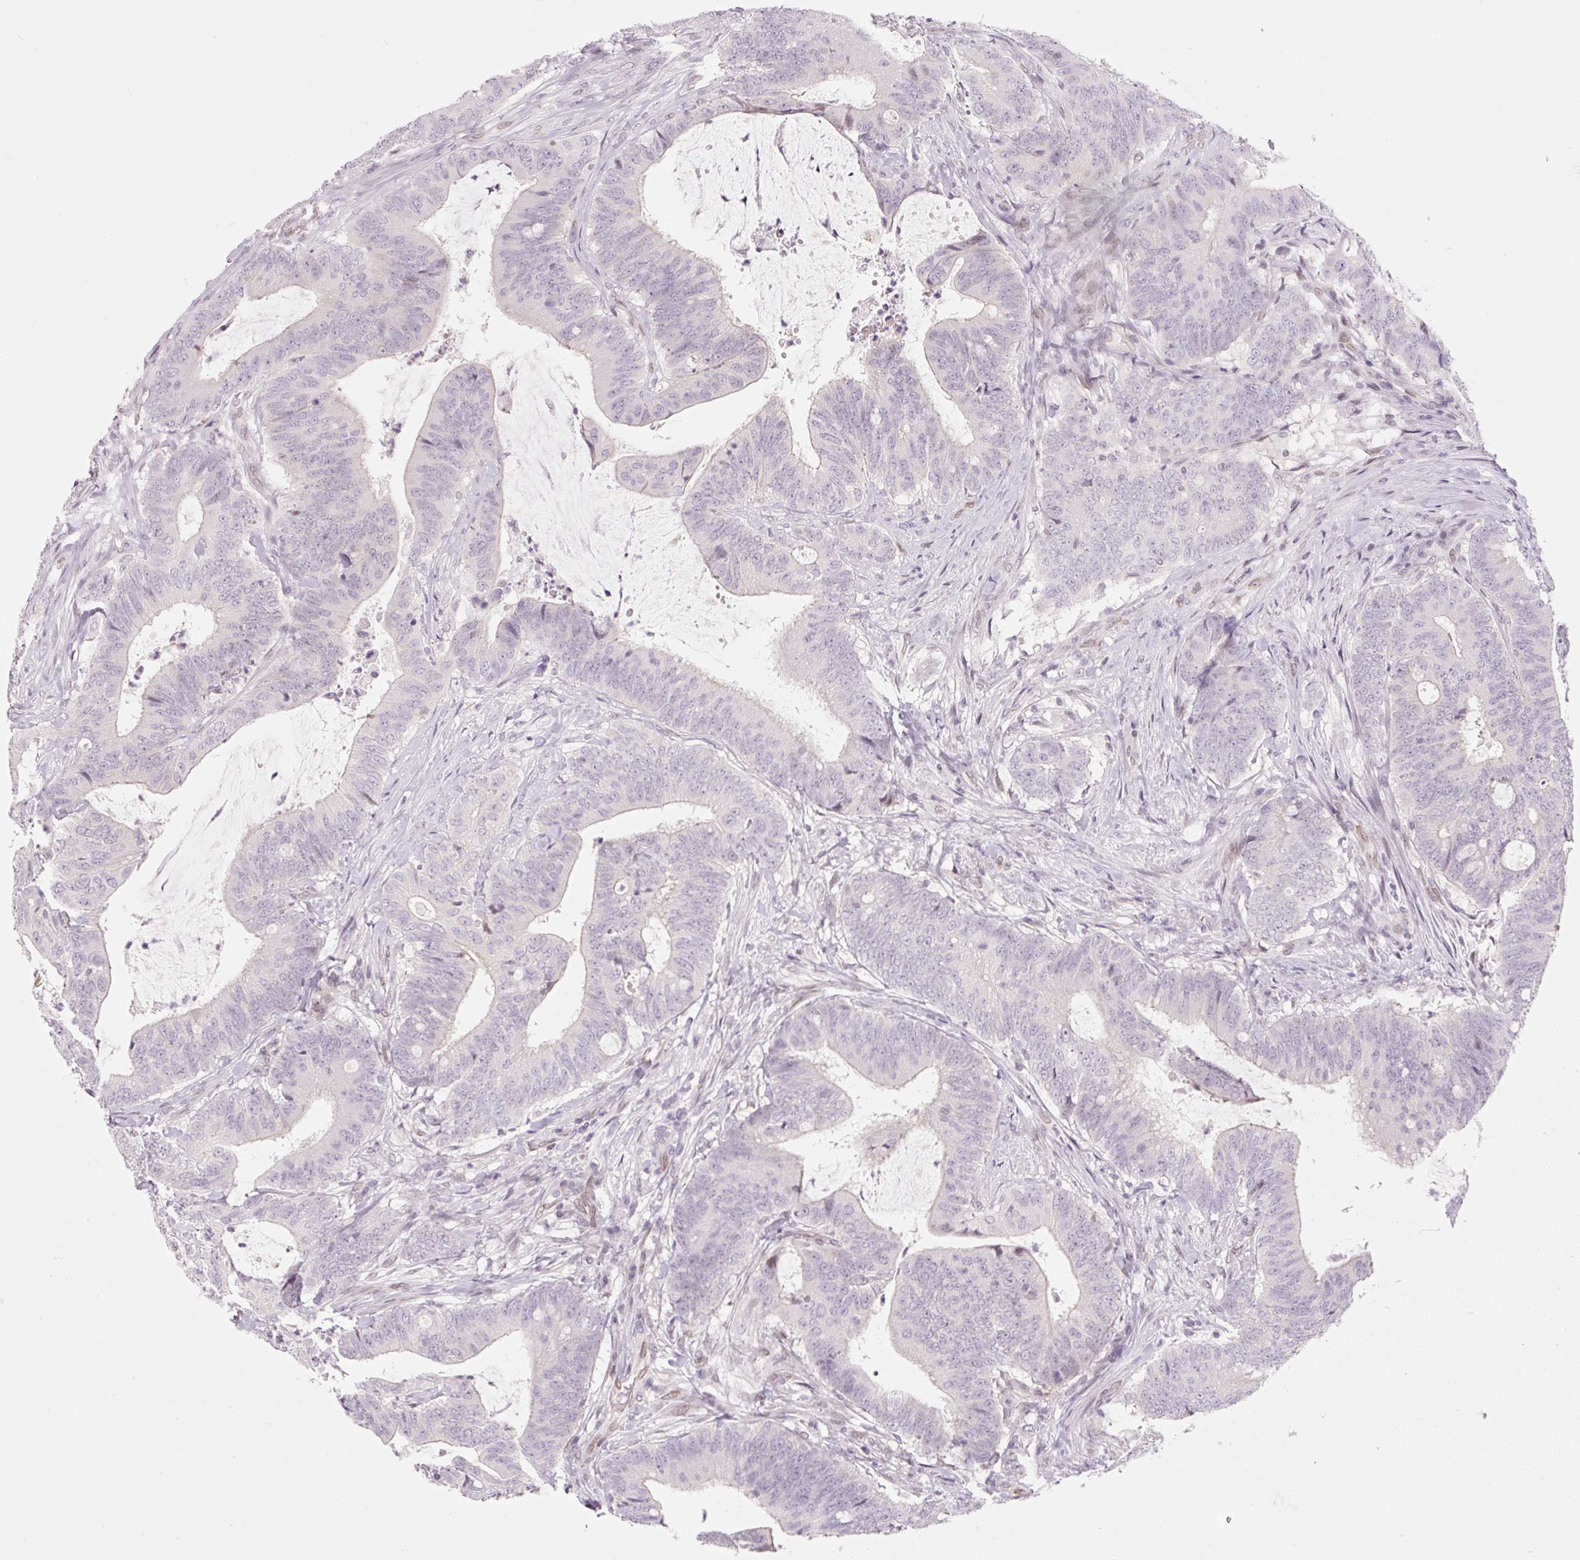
{"staining": {"intensity": "negative", "quantity": "none", "location": "none"}, "tissue": "colorectal cancer", "cell_type": "Tumor cells", "image_type": "cancer", "snomed": [{"axis": "morphology", "description": "Adenocarcinoma, NOS"}, {"axis": "topography", "description": "Colon"}], "caption": "A high-resolution micrograph shows immunohistochemistry (IHC) staining of colorectal adenocarcinoma, which exhibits no significant positivity in tumor cells.", "gene": "SYNE3", "patient": {"sex": "female", "age": 43}}